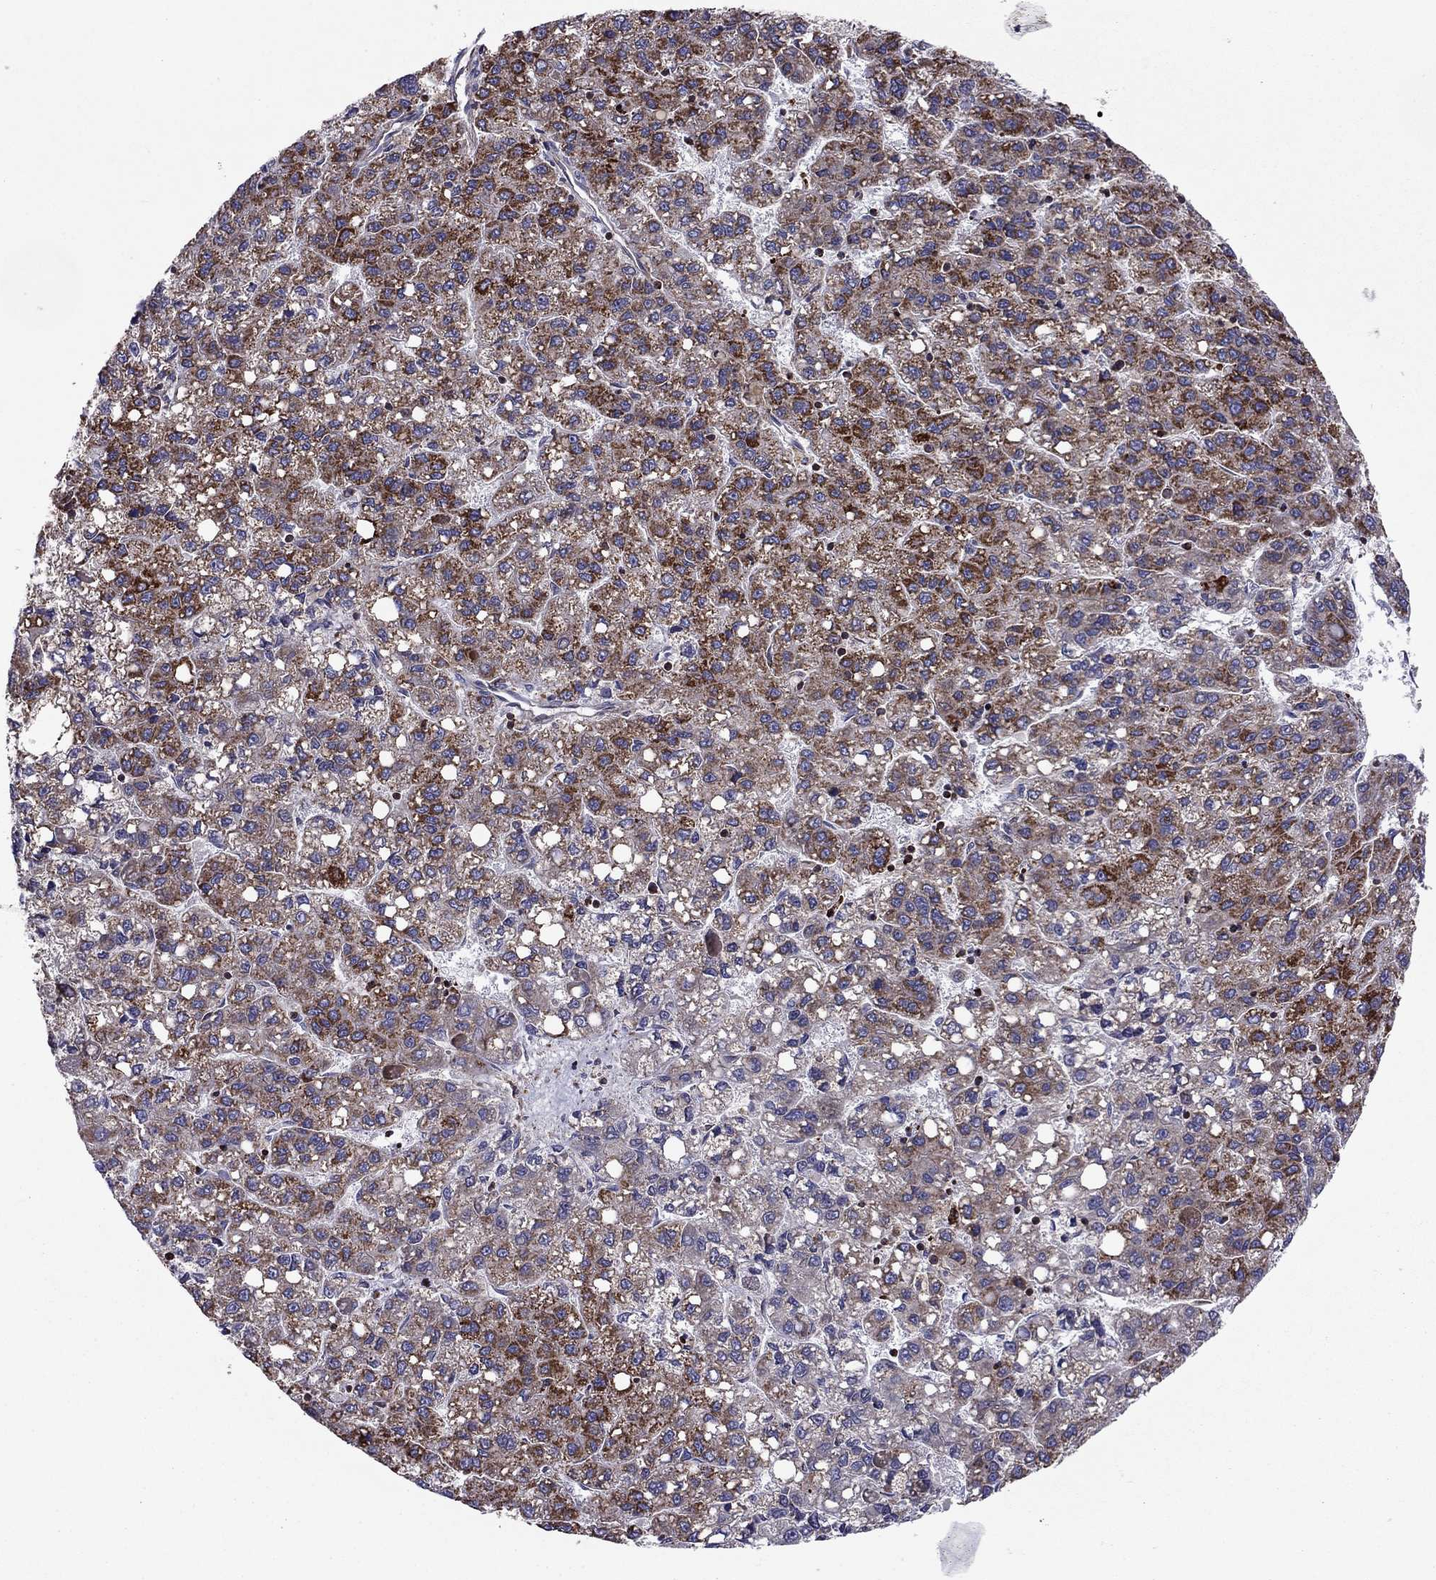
{"staining": {"intensity": "strong", "quantity": "25%-75%", "location": "cytoplasmic/membranous"}, "tissue": "liver cancer", "cell_type": "Tumor cells", "image_type": "cancer", "snomed": [{"axis": "morphology", "description": "Carcinoma, Hepatocellular, NOS"}, {"axis": "topography", "description": "Liver"}], "caption": "IHC (DAB (3,3'-diaminobenzidine)) staining of human hepatocellular carcinoma (liver) demonstrates strong cytoplasmic/membranous protein expression in about 25%-75% of tumor cells.", "gene": "ALG6", "patient": {"sex": "female", "age": 82}}